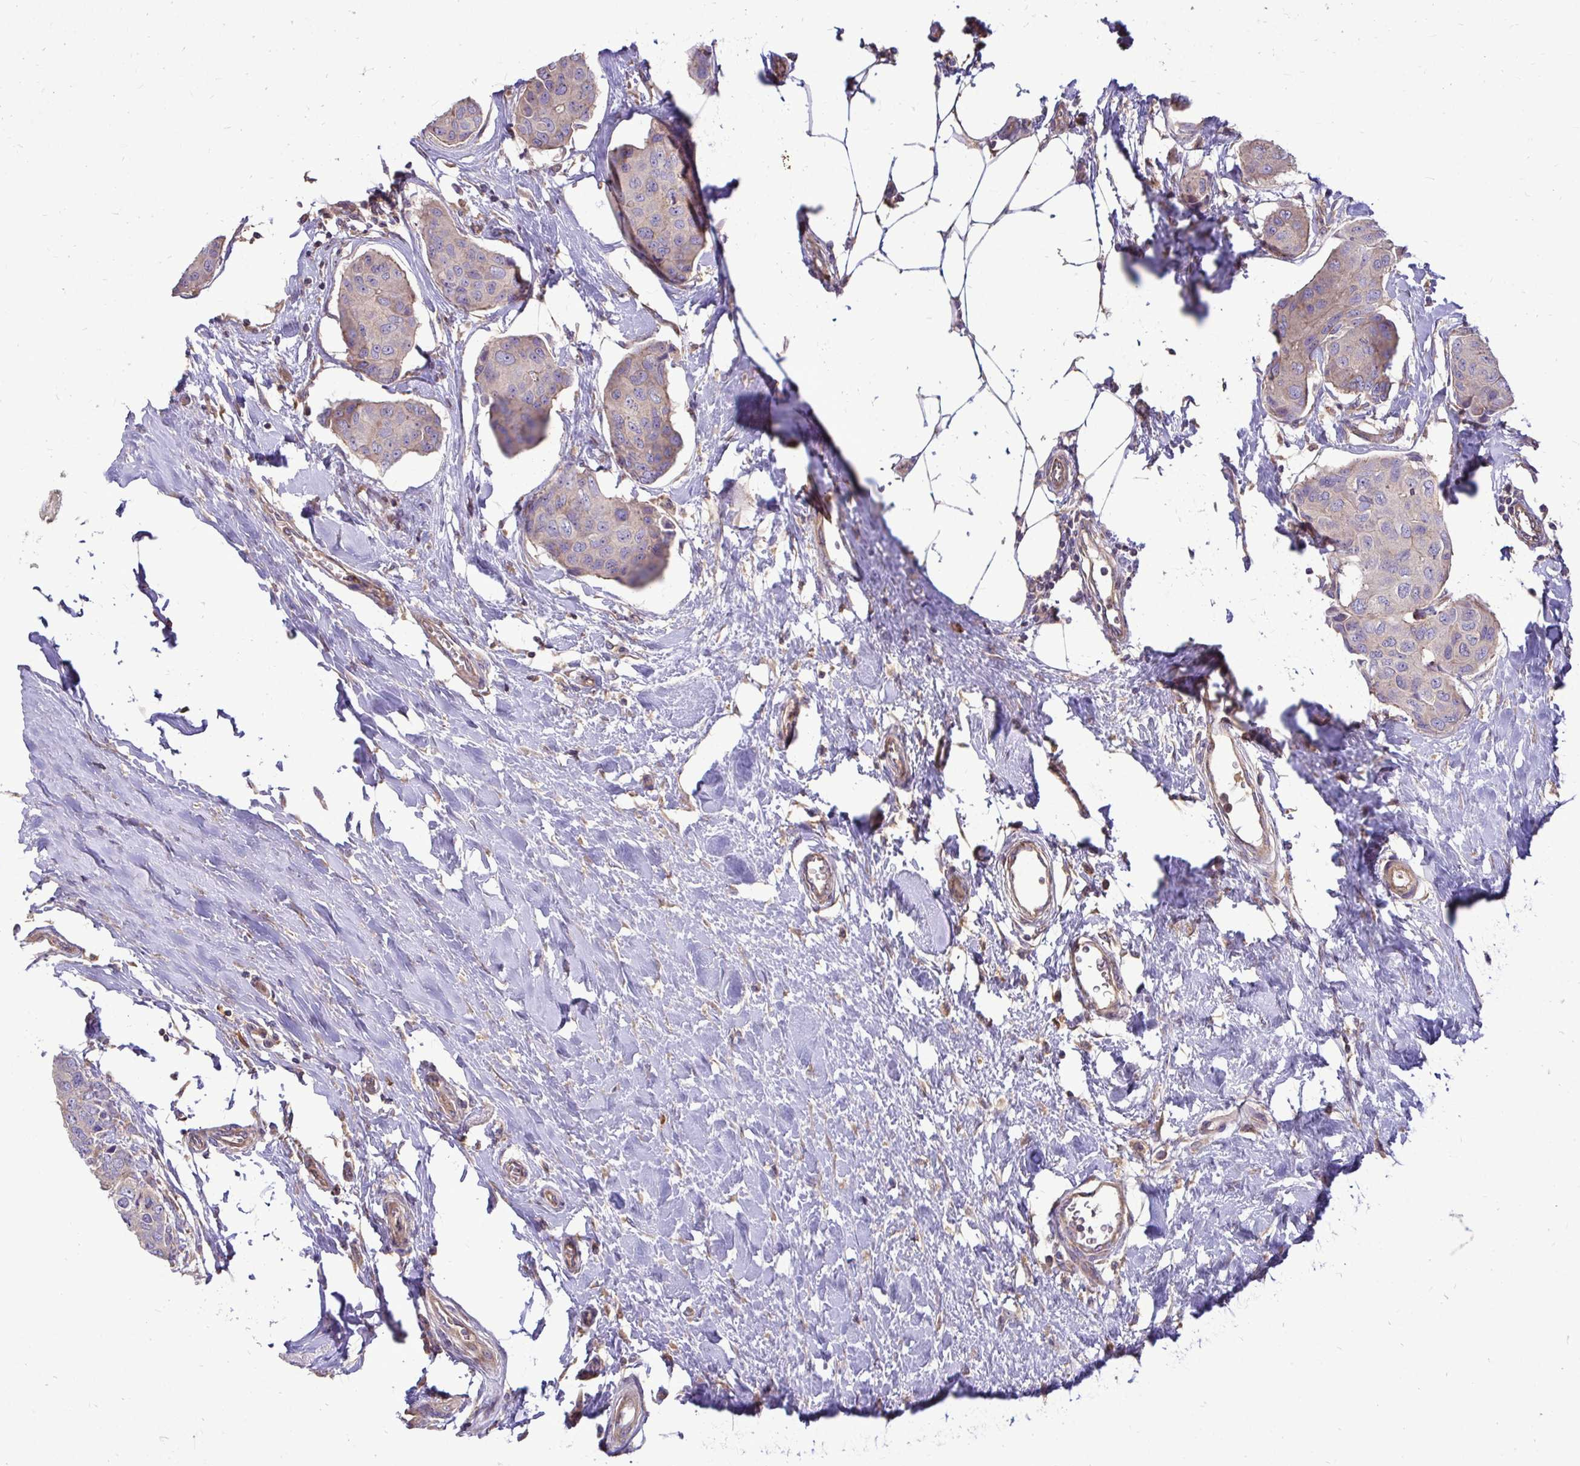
{"staining": {"intensity": "weak", "quantity": "<25%", "location": "cytoplasmic/membranous"}, "tissue": "breast cancer", "cell_type": "Tumor cells", "image_type": "cancer", "snomed": [{"axis": "morphology", "description": "Duct carcinoma"}, {"axis": "topography", "description": "Breast"}], "caption": "The micrograph reveals no staining of tumor cells in breast infiltrating ductal carcinoma. (Stains: DAB immunohistochemistry with hematoxylin counter stain, Microscopy: brightfield microscopy at high magnification).", "gene": "FMR1", "patient": {"sex": "female", "age": 80}}